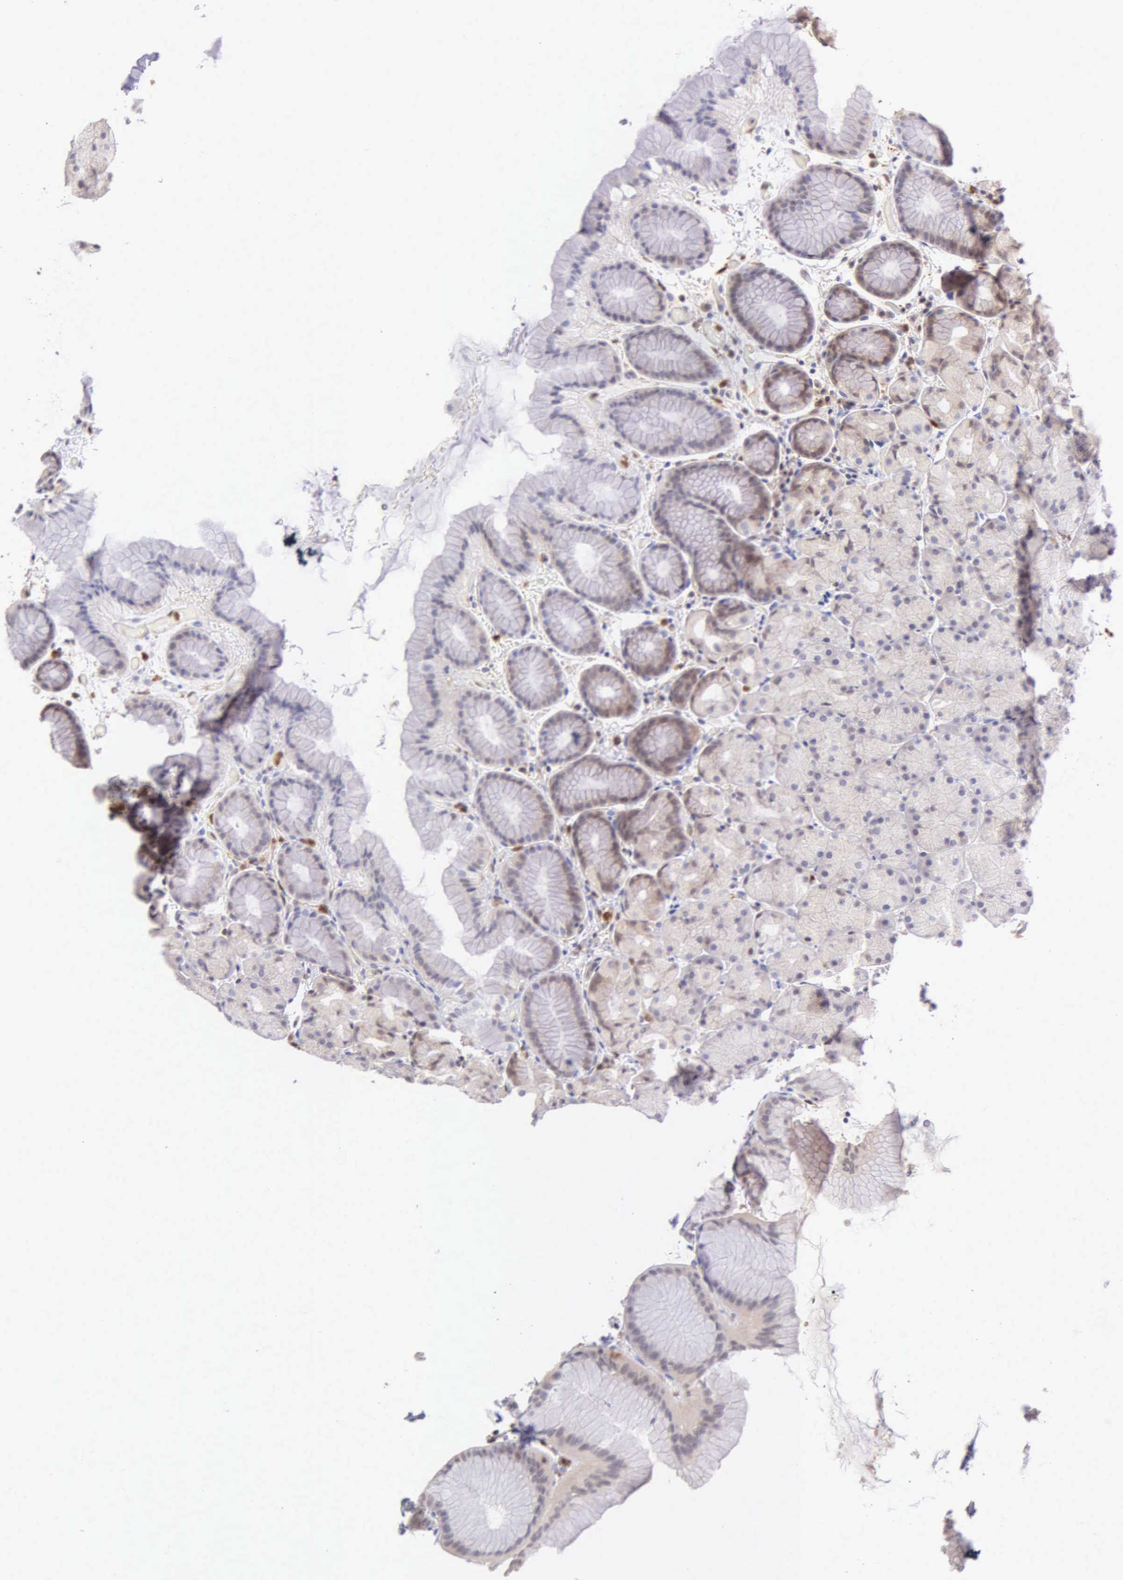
{"staining": {"intensity": "weak", "quantity": "25%-75%", "location": "cytoplasmic/membranous"}, "tissue": "stomach", "cell_type": "Glandular cells", "image_type": "normal", "snomed": [{"axis": "morphology", "description": "Normal tissue, NOS"}, {"axis": "topography", "description": "Stomach, upper"}], "caption": "Immunohistochemistry (IHC) of normal human stomach shows low levels of weak cytoplasmic/membranous expression in approximately 25%-75% of glandular cells. (brown staining indicates protein expression, while blue staining denotes nuclei).", "gene": "BID", "patient": {"sex": "male", "age": 47}}